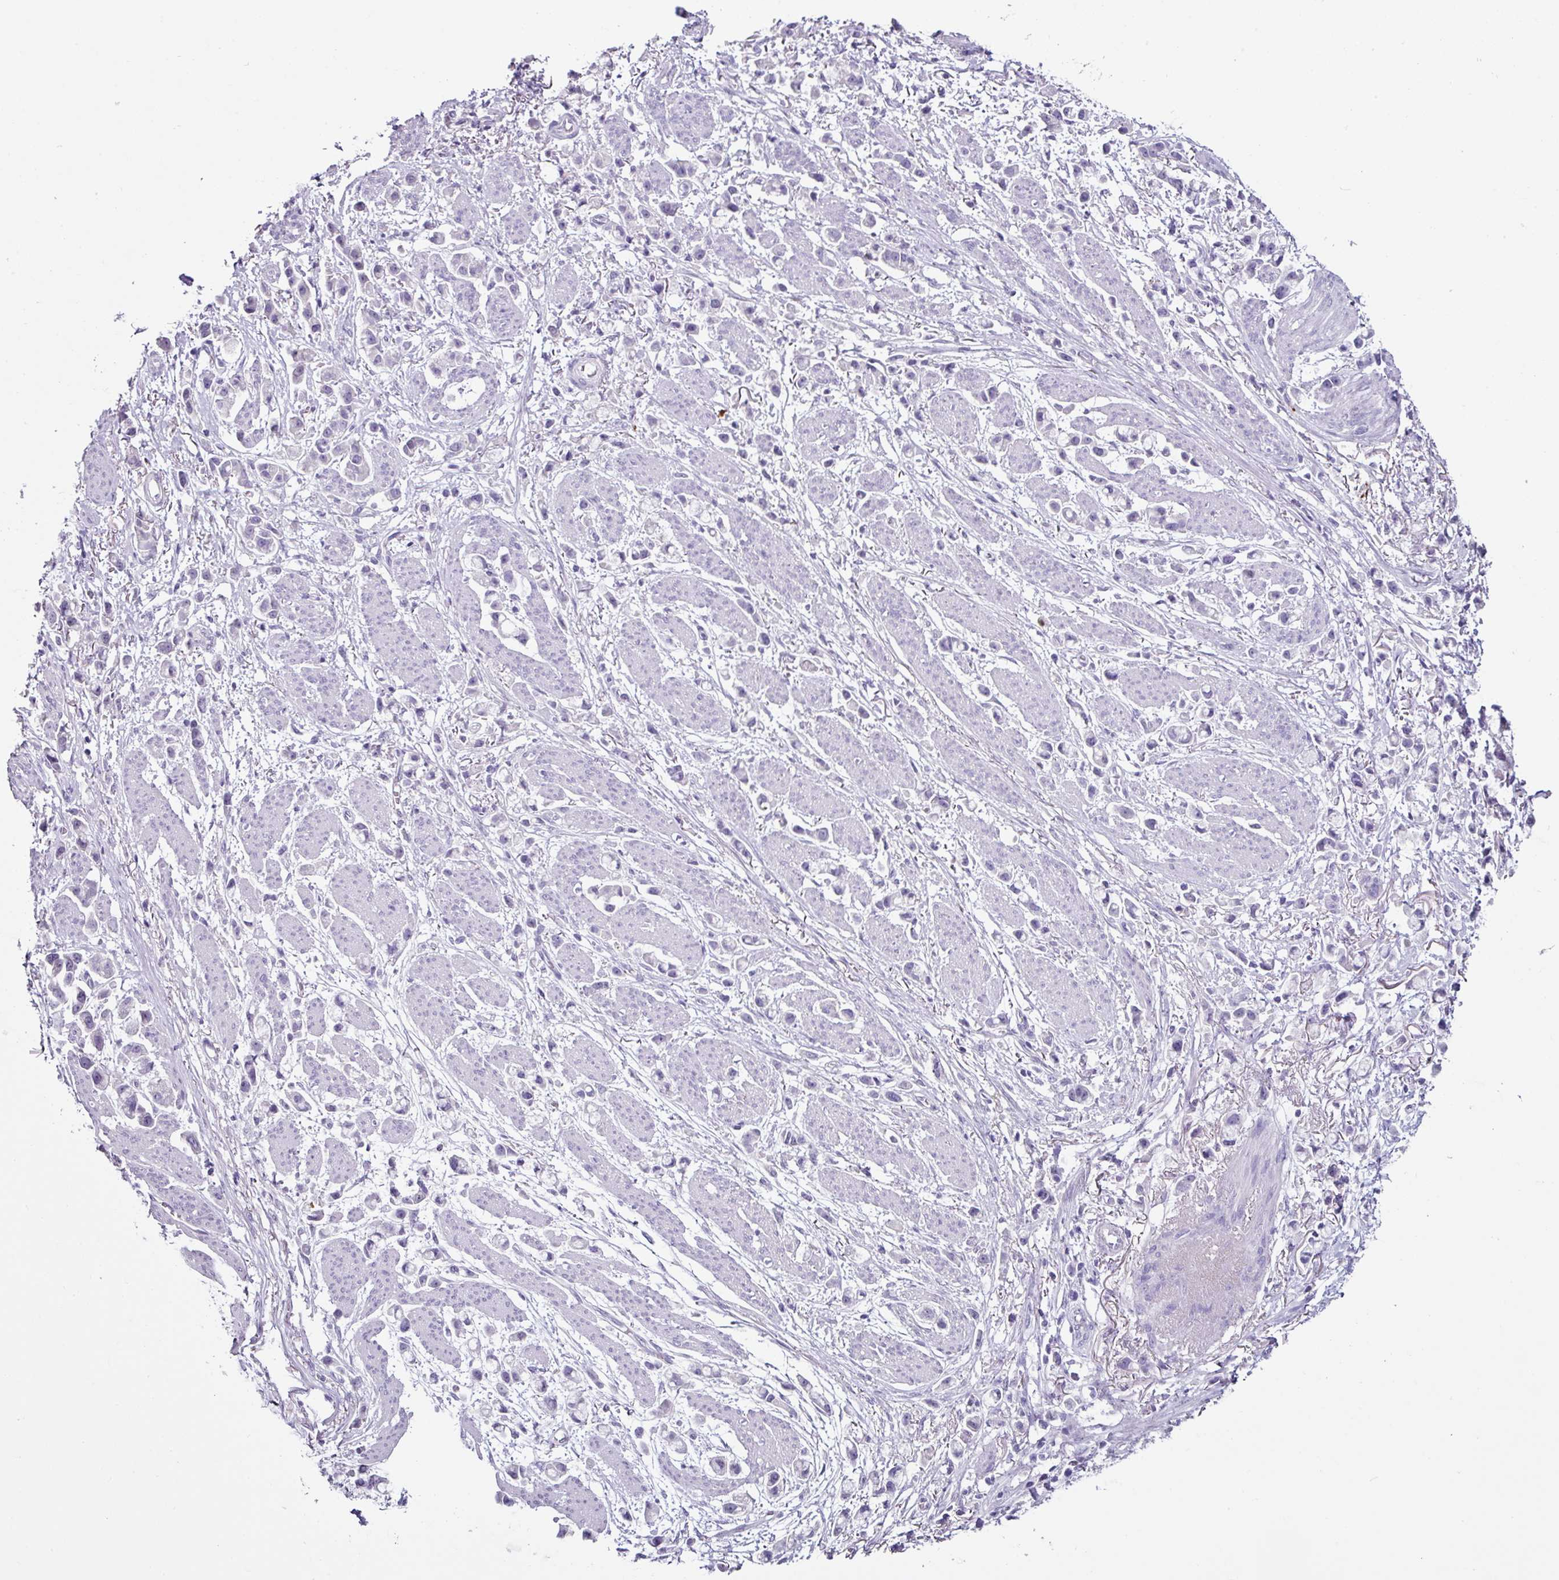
{"staining": {"intensity": "negative", "quantity": "none", "location": "none"}, "tissue": "stomach cancer", "cell_type": "Tumor cells", "image_type": "cancer", "snomed": [{"axis": "morphology", "description": "Adenocarcinoma, NOS"}, {"axis": "topography", "description": "Stomach"}], "caption": "Tumor cells show no significant positivity in adenocarcinoma (stomach). (DAB IHC with hematoxylin counter stain).", "gene": "GLP2R", "patient": {"sex": "female", "age": 81}}